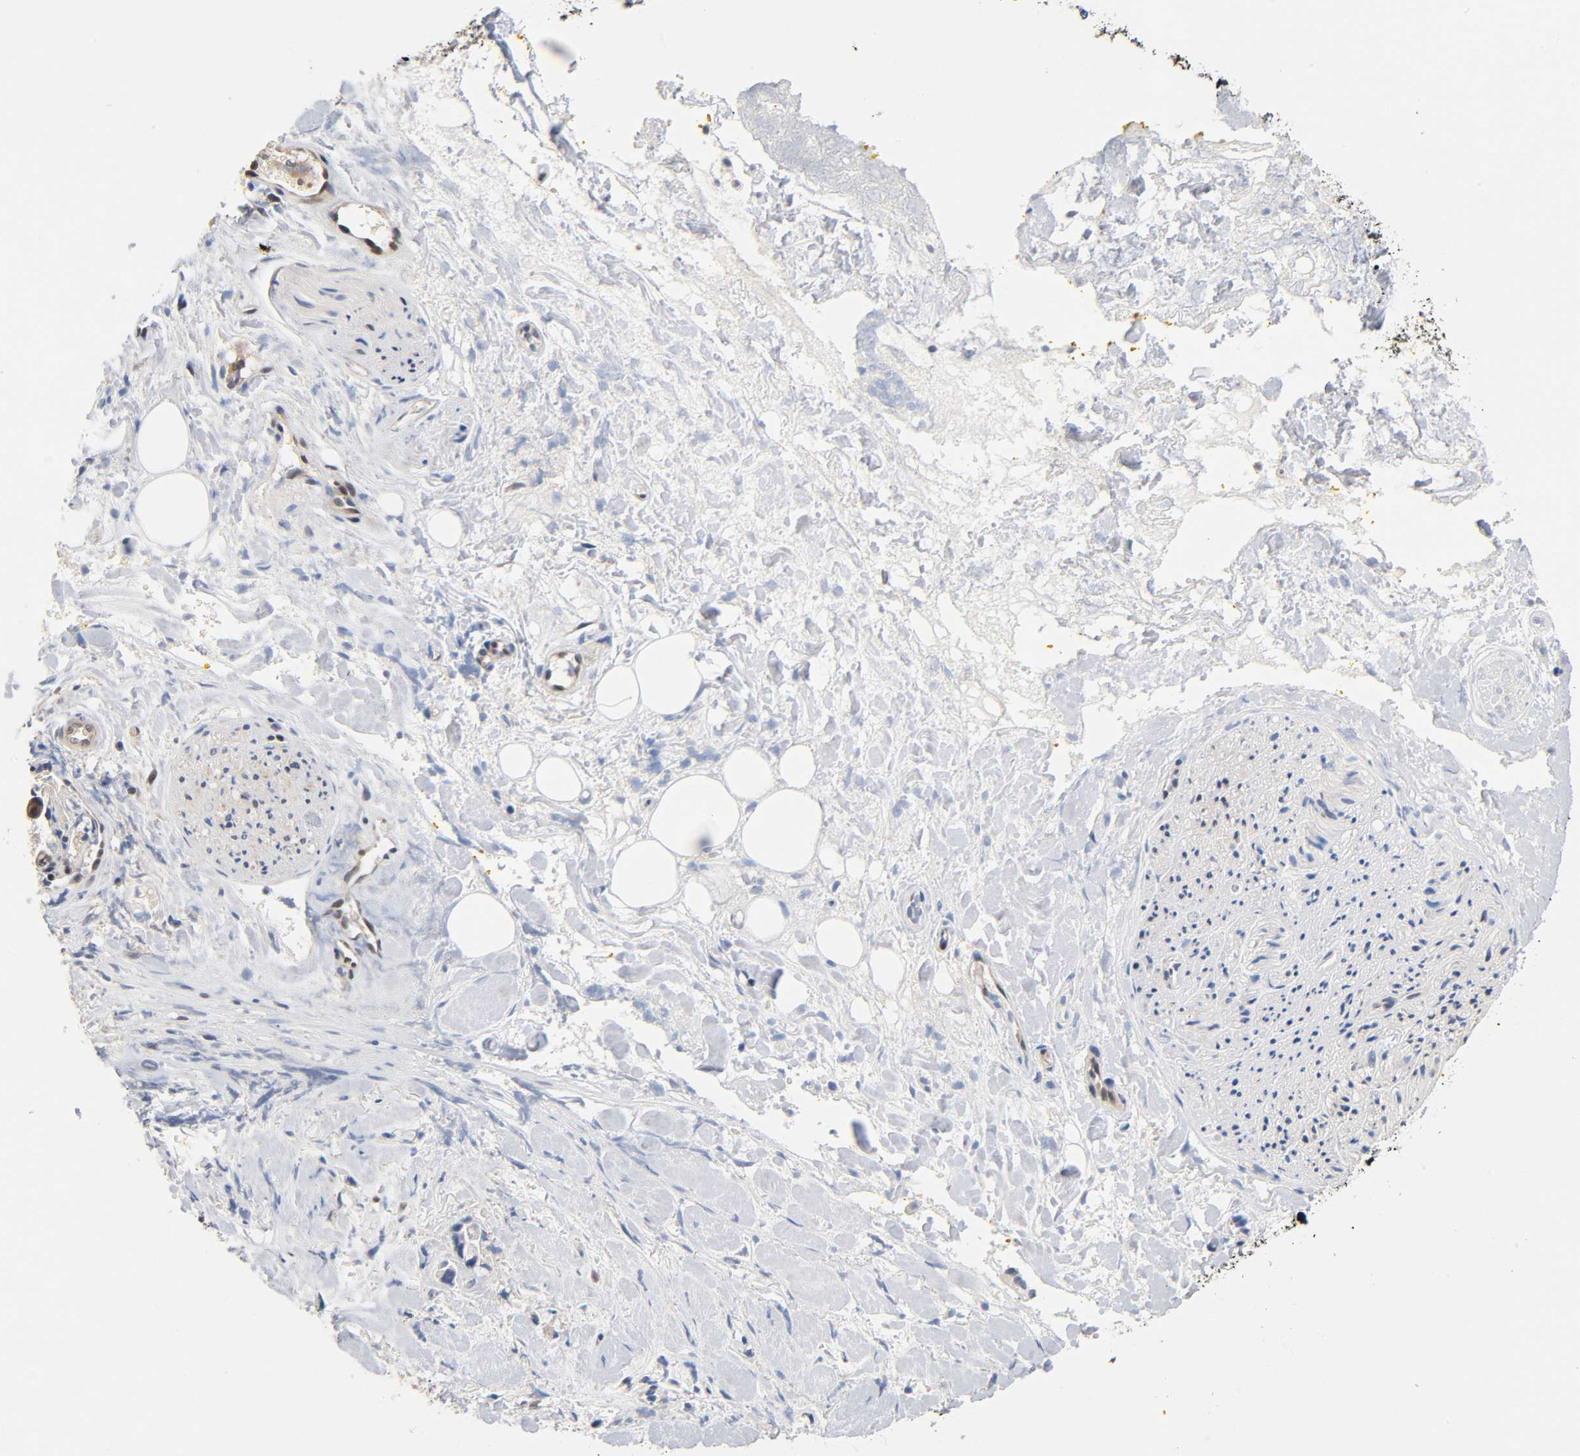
{"staining": {"intensity": "weak", "quantity": ">75%", "location": "cytoplasmic/membranous"}, "tissue": "pancreatic cancer", "cell_type": "Tumor cells", "image_type": "cancer", "snomed": [{"axis": "morphology", "description": "Adenocarcinoma, NOS"}, {"axis": "topography", "description": "Pancreas"}], "caption": "Human pancreatic cancer (adenocarcinoma) stained with a protein marker demonstrates weak staining in tumor cells.", "gene": "PRKAB1", "patient": {"sex": "male", "age": 70}}